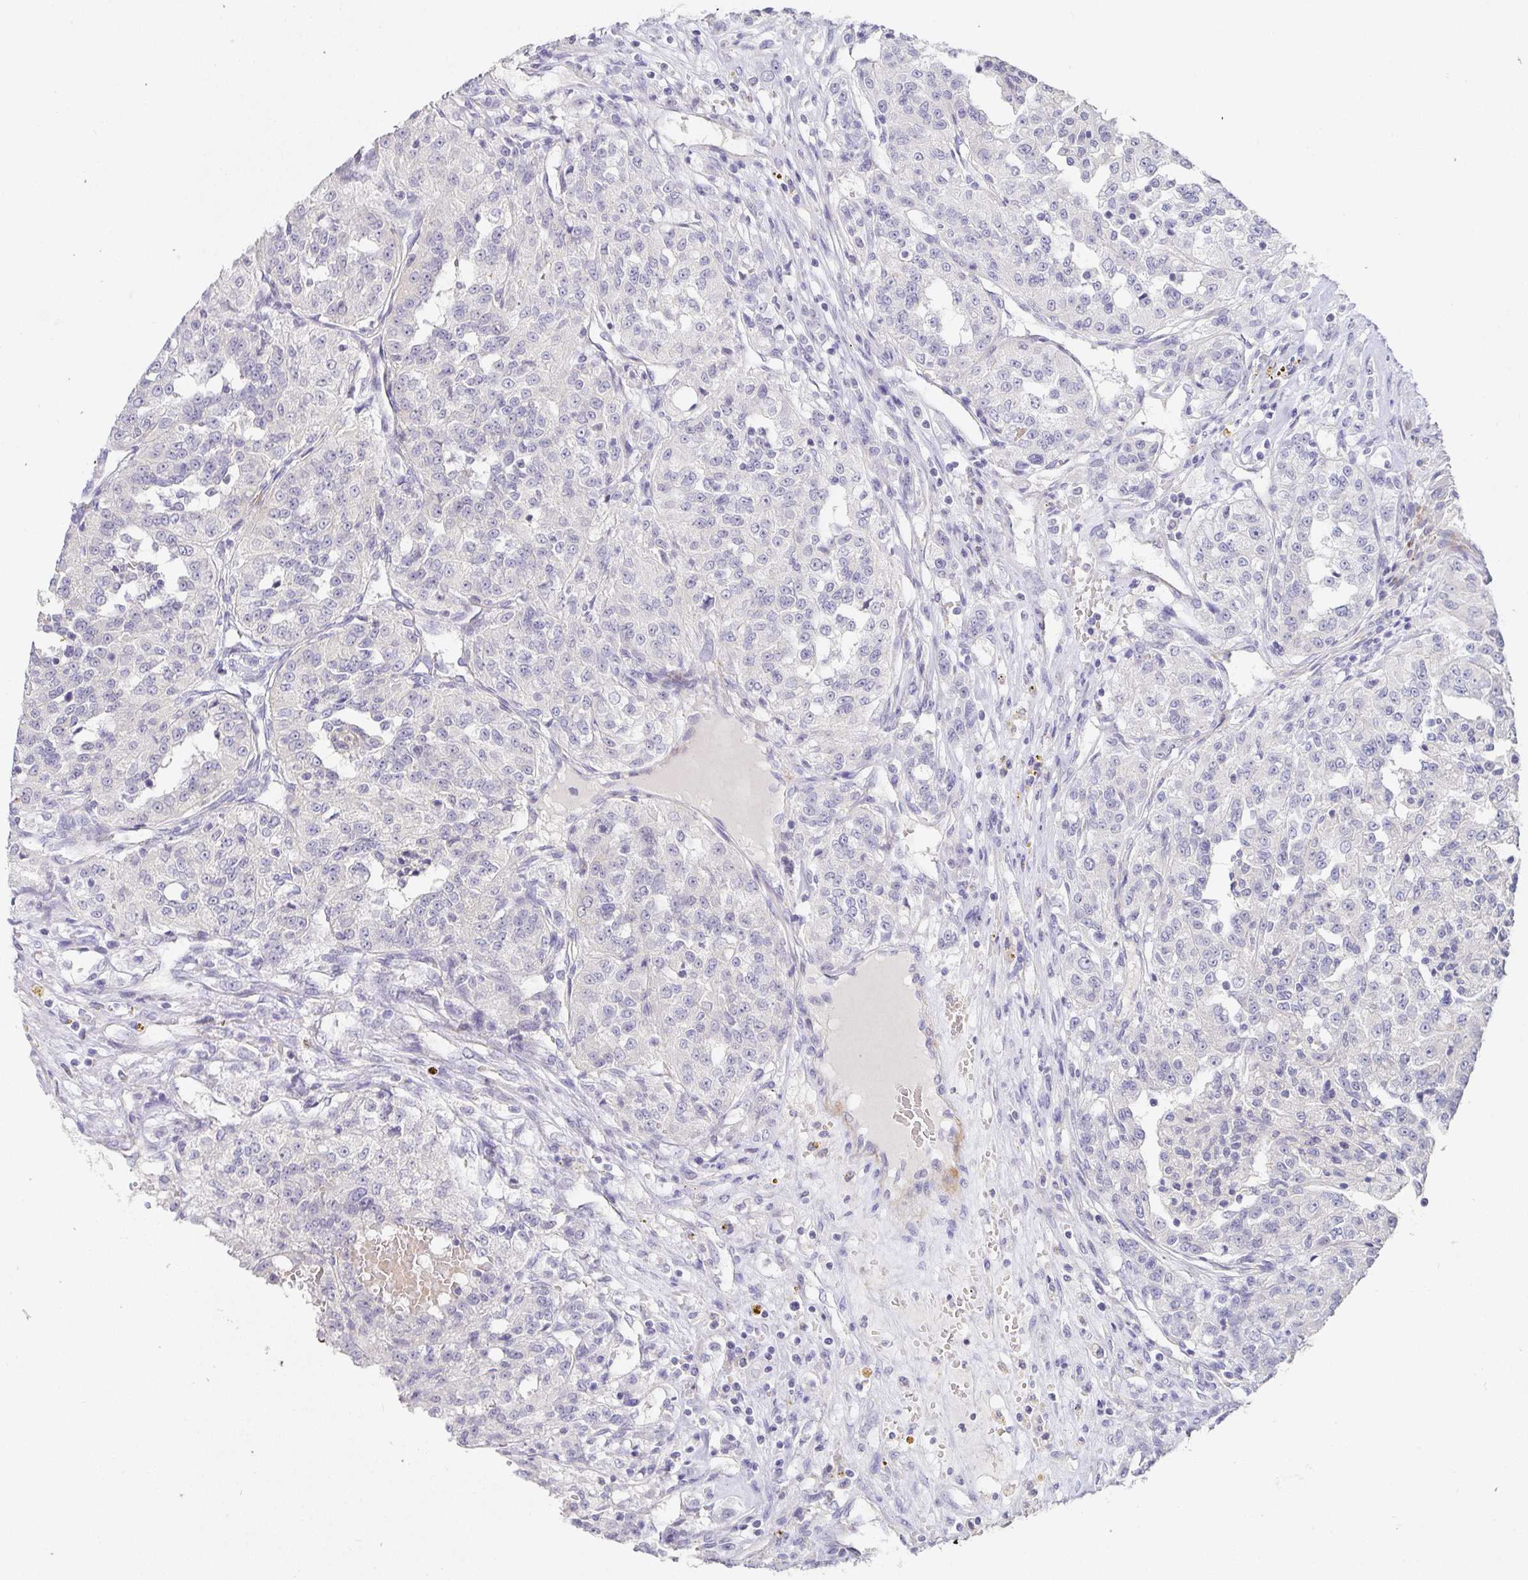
{"staining": {"intensity": "negative", "quantity": "none", "location": "none"}, "tissue": "renal cancer", "cell_type": "Tumor cells", "image_type": "cancer", "snomed": [{"axis": "morphology", "description": "Adenocarcinoma, NOS"}, {"axis": "topography", "description": "Kidney"}], "caption": "DAB immunohistochemical staining of renal cancer (adenocarcinoma) reveals no significant expression in tumor cells.", "gene": "PDX1", "patient": {"sex": "female", "age": 63}}